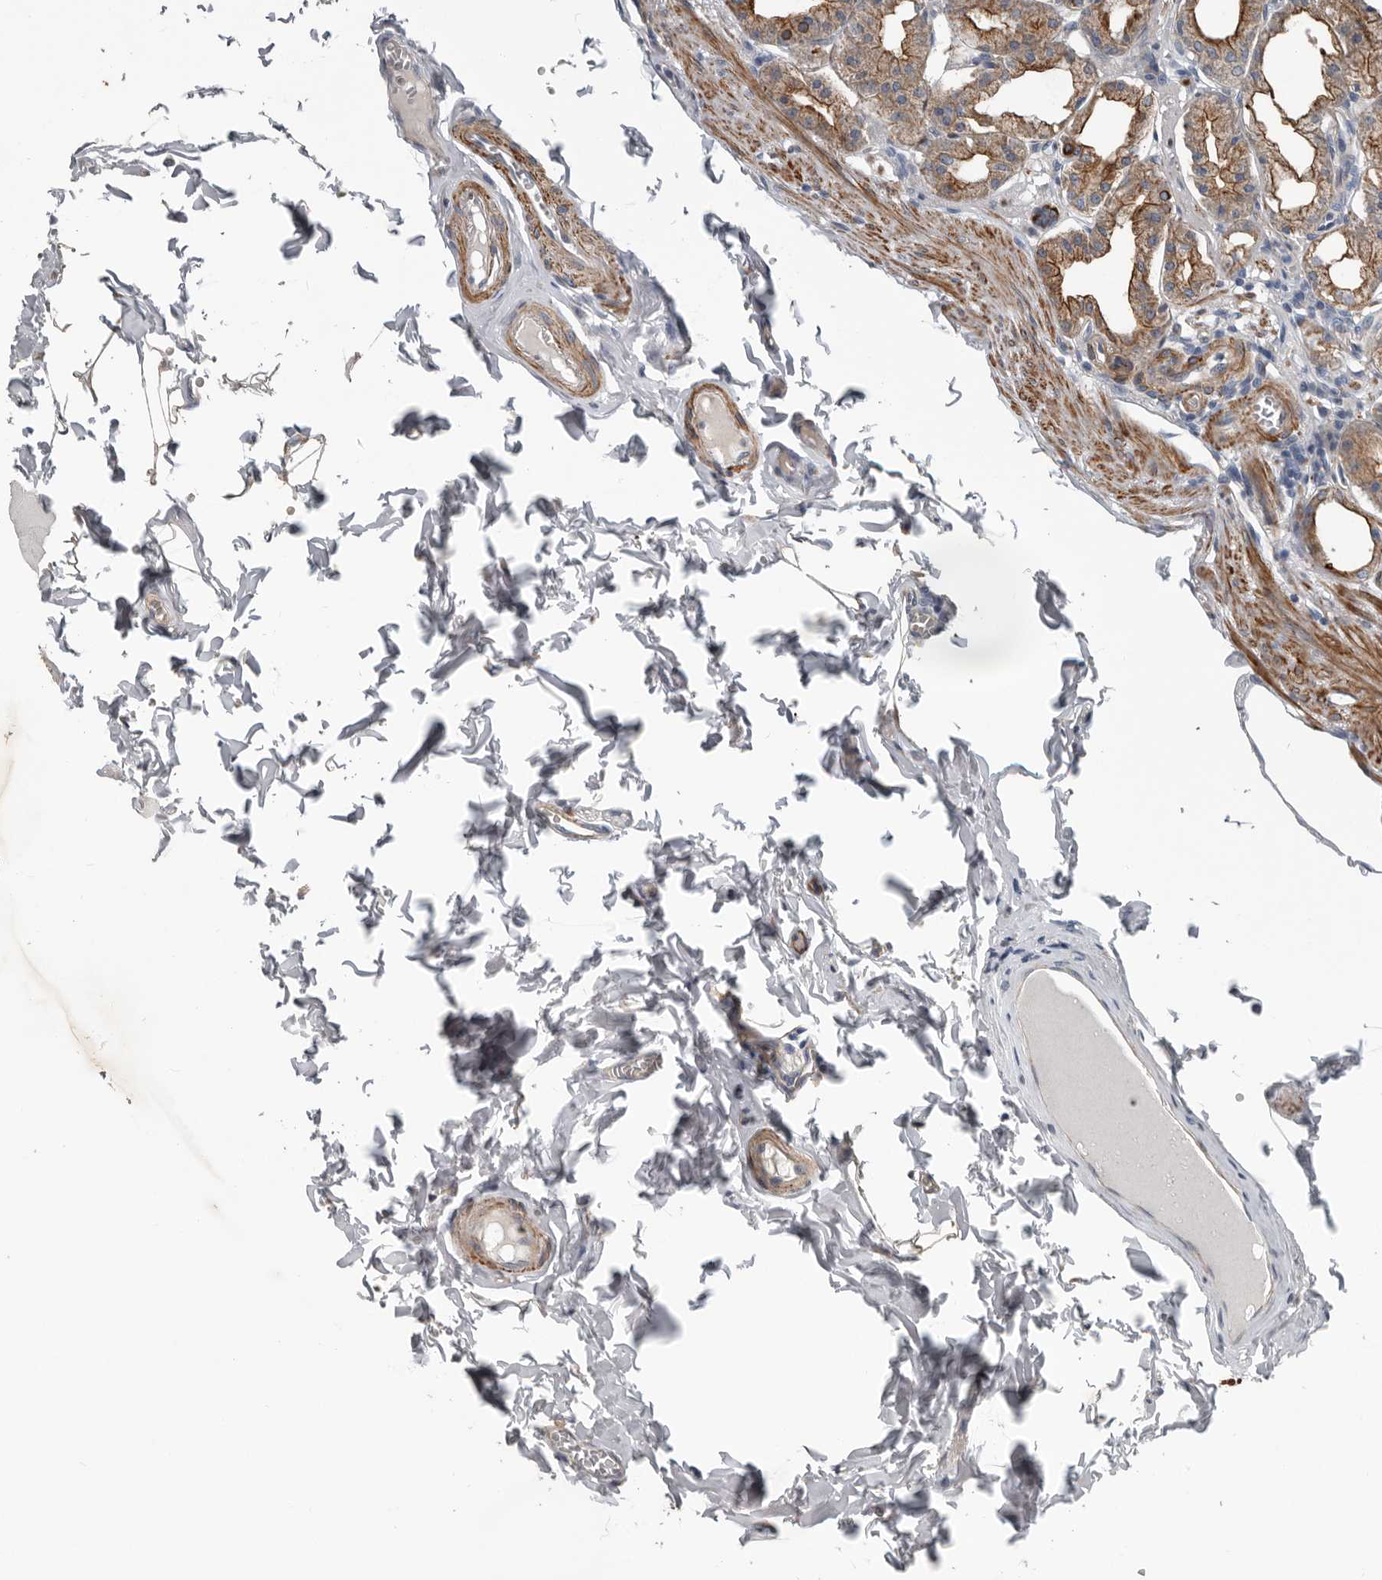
{"staining": {"intensity": "moderate", "quantity": "25%-75%", "location": "cytoplasmic/membranous"}, "tissue": "stomach", "cell_type": "Glandular cells", "image_type": "normal", "snomed": [{"axis": "morphology", "description": "Normal tissue, NOS"}, {"axis": "topography", "description": "Stomach, lower"}], "caption": "IHC of normal stomach demonstrates medium levels of moderate cytoplasmic/membranous expression in approximately 25%-75% of glandular cells. Using DAB (brown) and hematoxylin (blue) stains, captured at high magnification using brightfield microscopy.", "gene": "DPY19L4", "patient": {"sex": "male", "age": 71}}